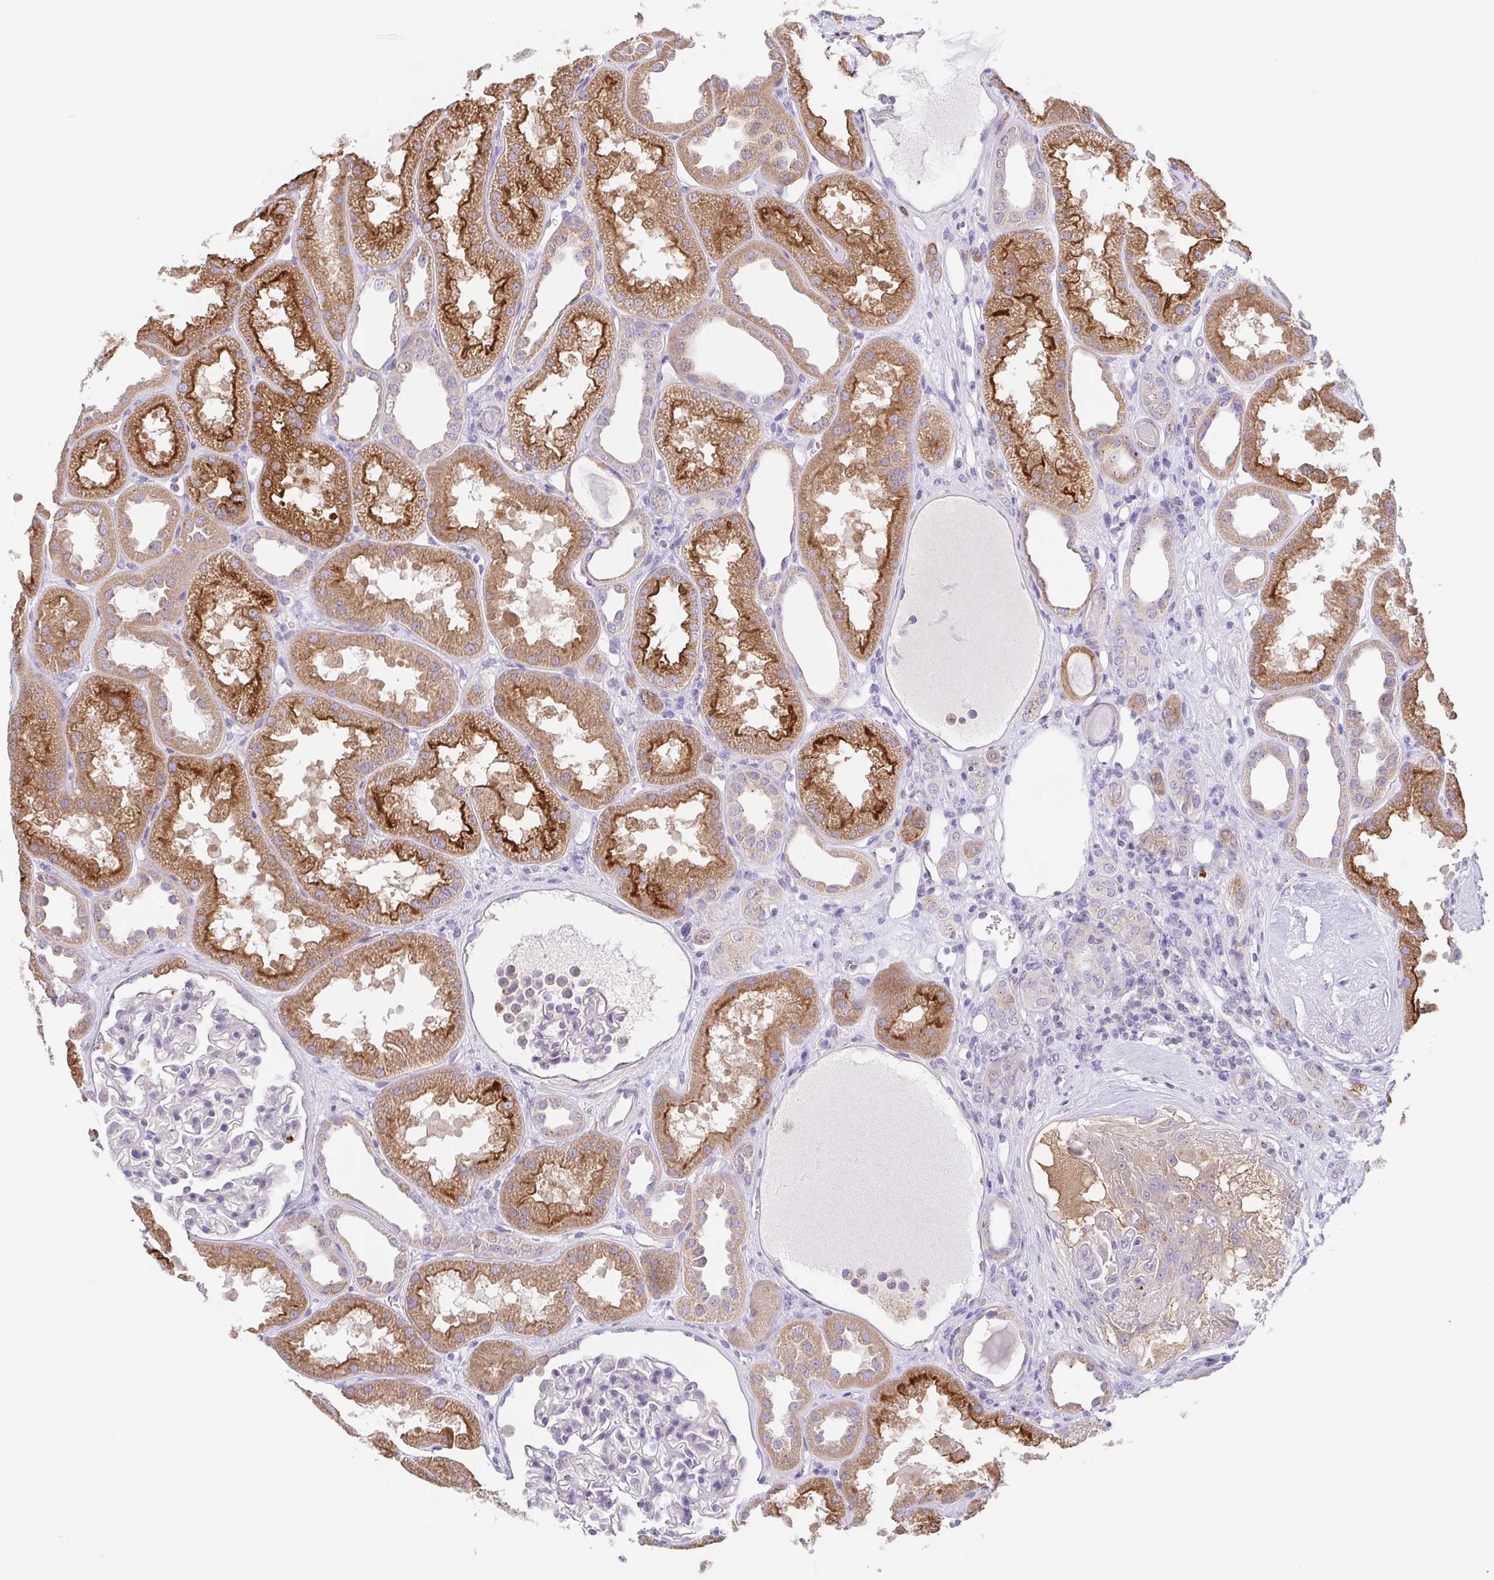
{"staining": {"intensity": "negative", "quantity": "none", "location": "none"}, "tissue": "kidney", "cell_type": "Cells in glomeruli", "image_type": "normal", "snomed": [{"axis": "morphology", "description": "Normal tissue, NOS"}, {"axis": "topography", "description": "Kidney"}], "caption": "Micrograph shows no significant protein positivity in cells in glomeruli of unremarkable kidney.", "gene": "SLC13A1", "patient": {"sex": "male", "age": 61}}